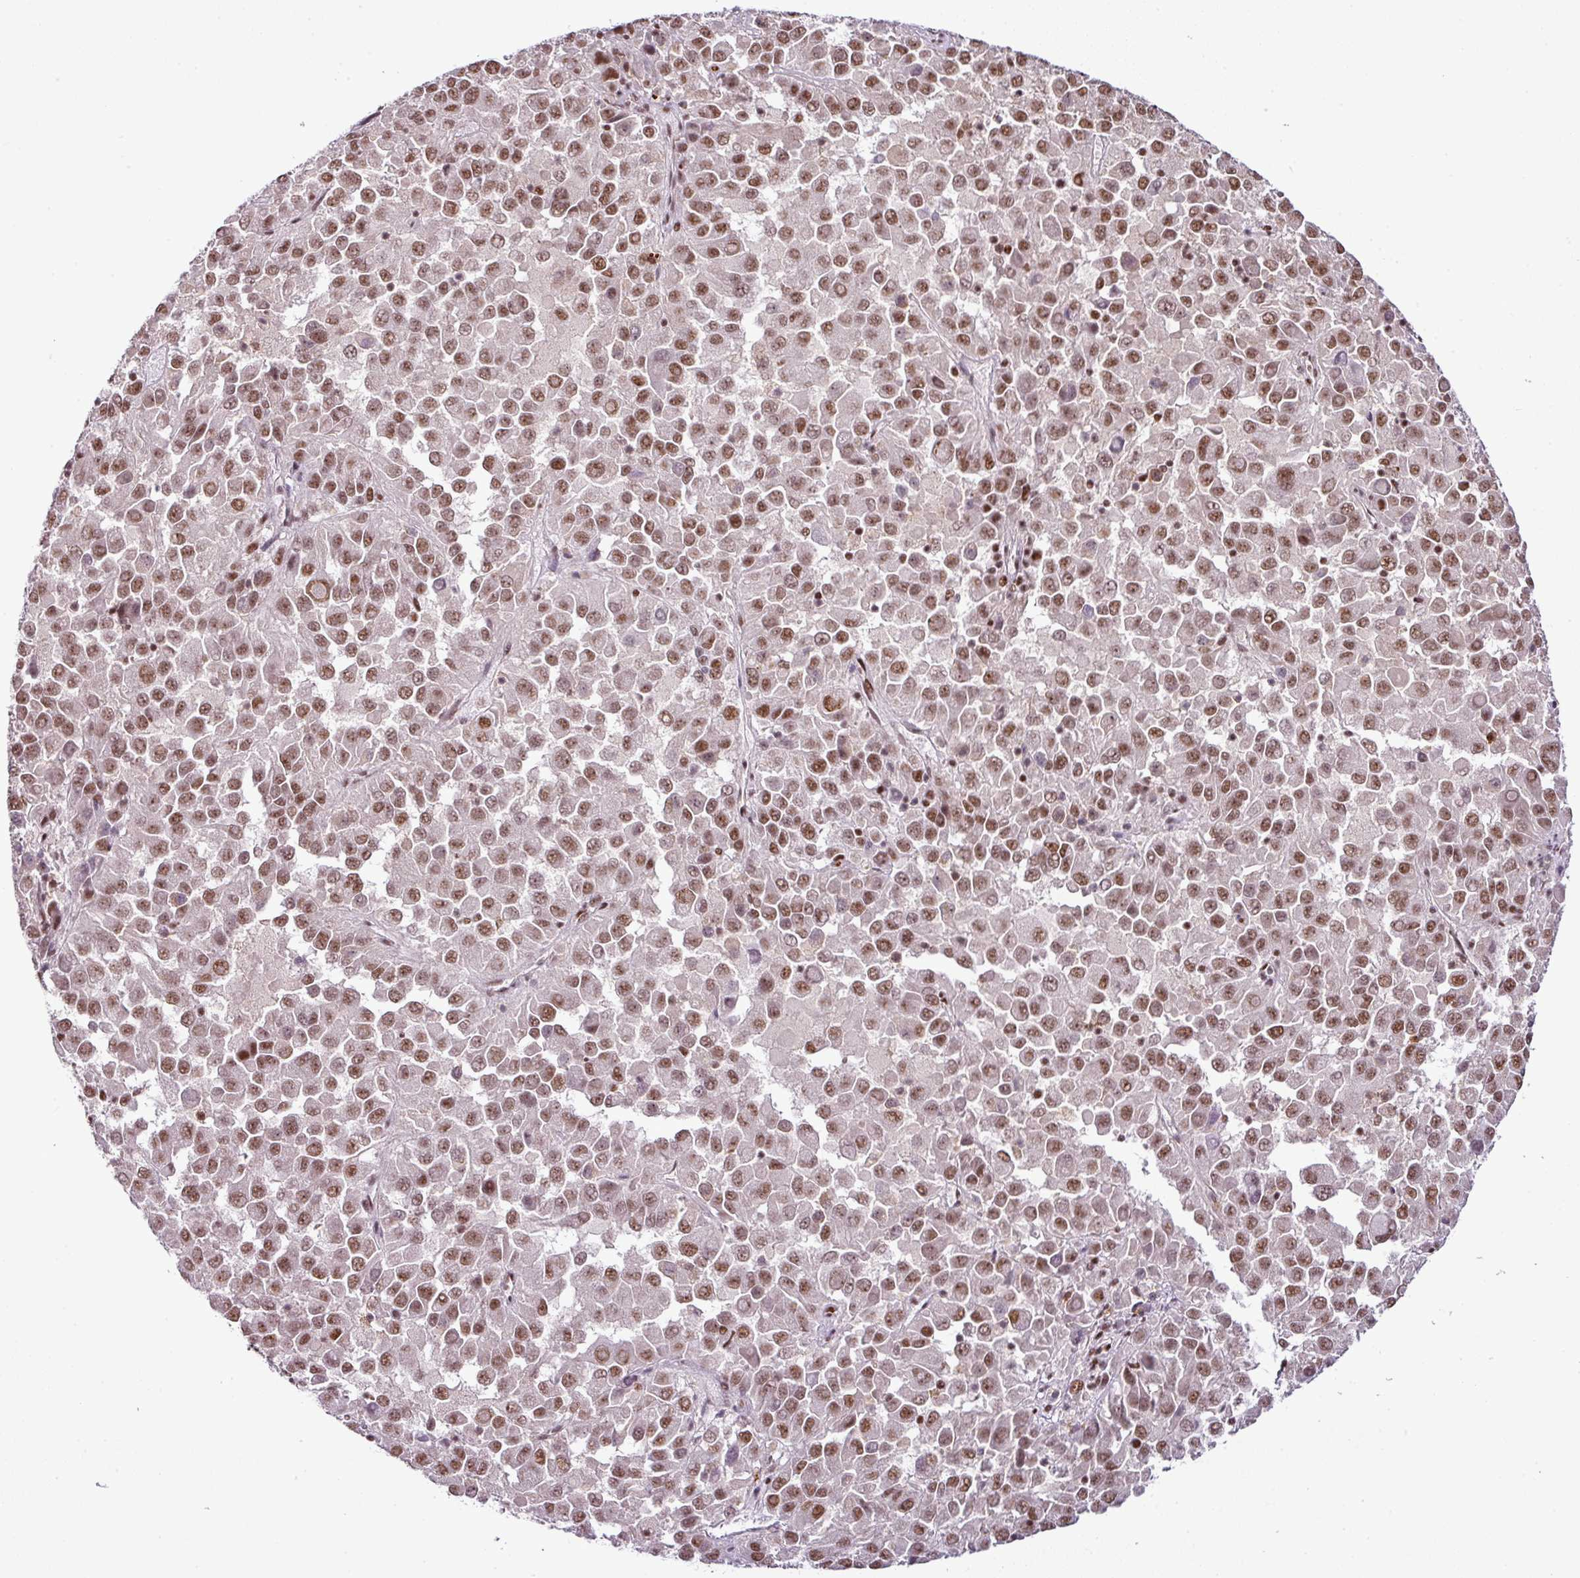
{"staining": {"intensity": "moderate", "quantity": ">75%", "location": "nuclear"}, "tissue": "melanoma", "cell_type": "Tumor cells", "image_type": "cancer", "snomed": [{"axis": "morphology", "description": "Malignant melanoma, Metastatic site"}, {"axis": "topography", "description": "Lung"}], "caption": "Immunohistochemistry (IHC) image of neoplastic tissue: human malignant melanoma (metastatic site) stained using IHC shows medium levels of moderate protein expression localized specifically in the nuclear of tumor cells, appearing as a nuclear brown color.", "gene": "PGAP4", "patient": {"sex": "male", "age": 64}}